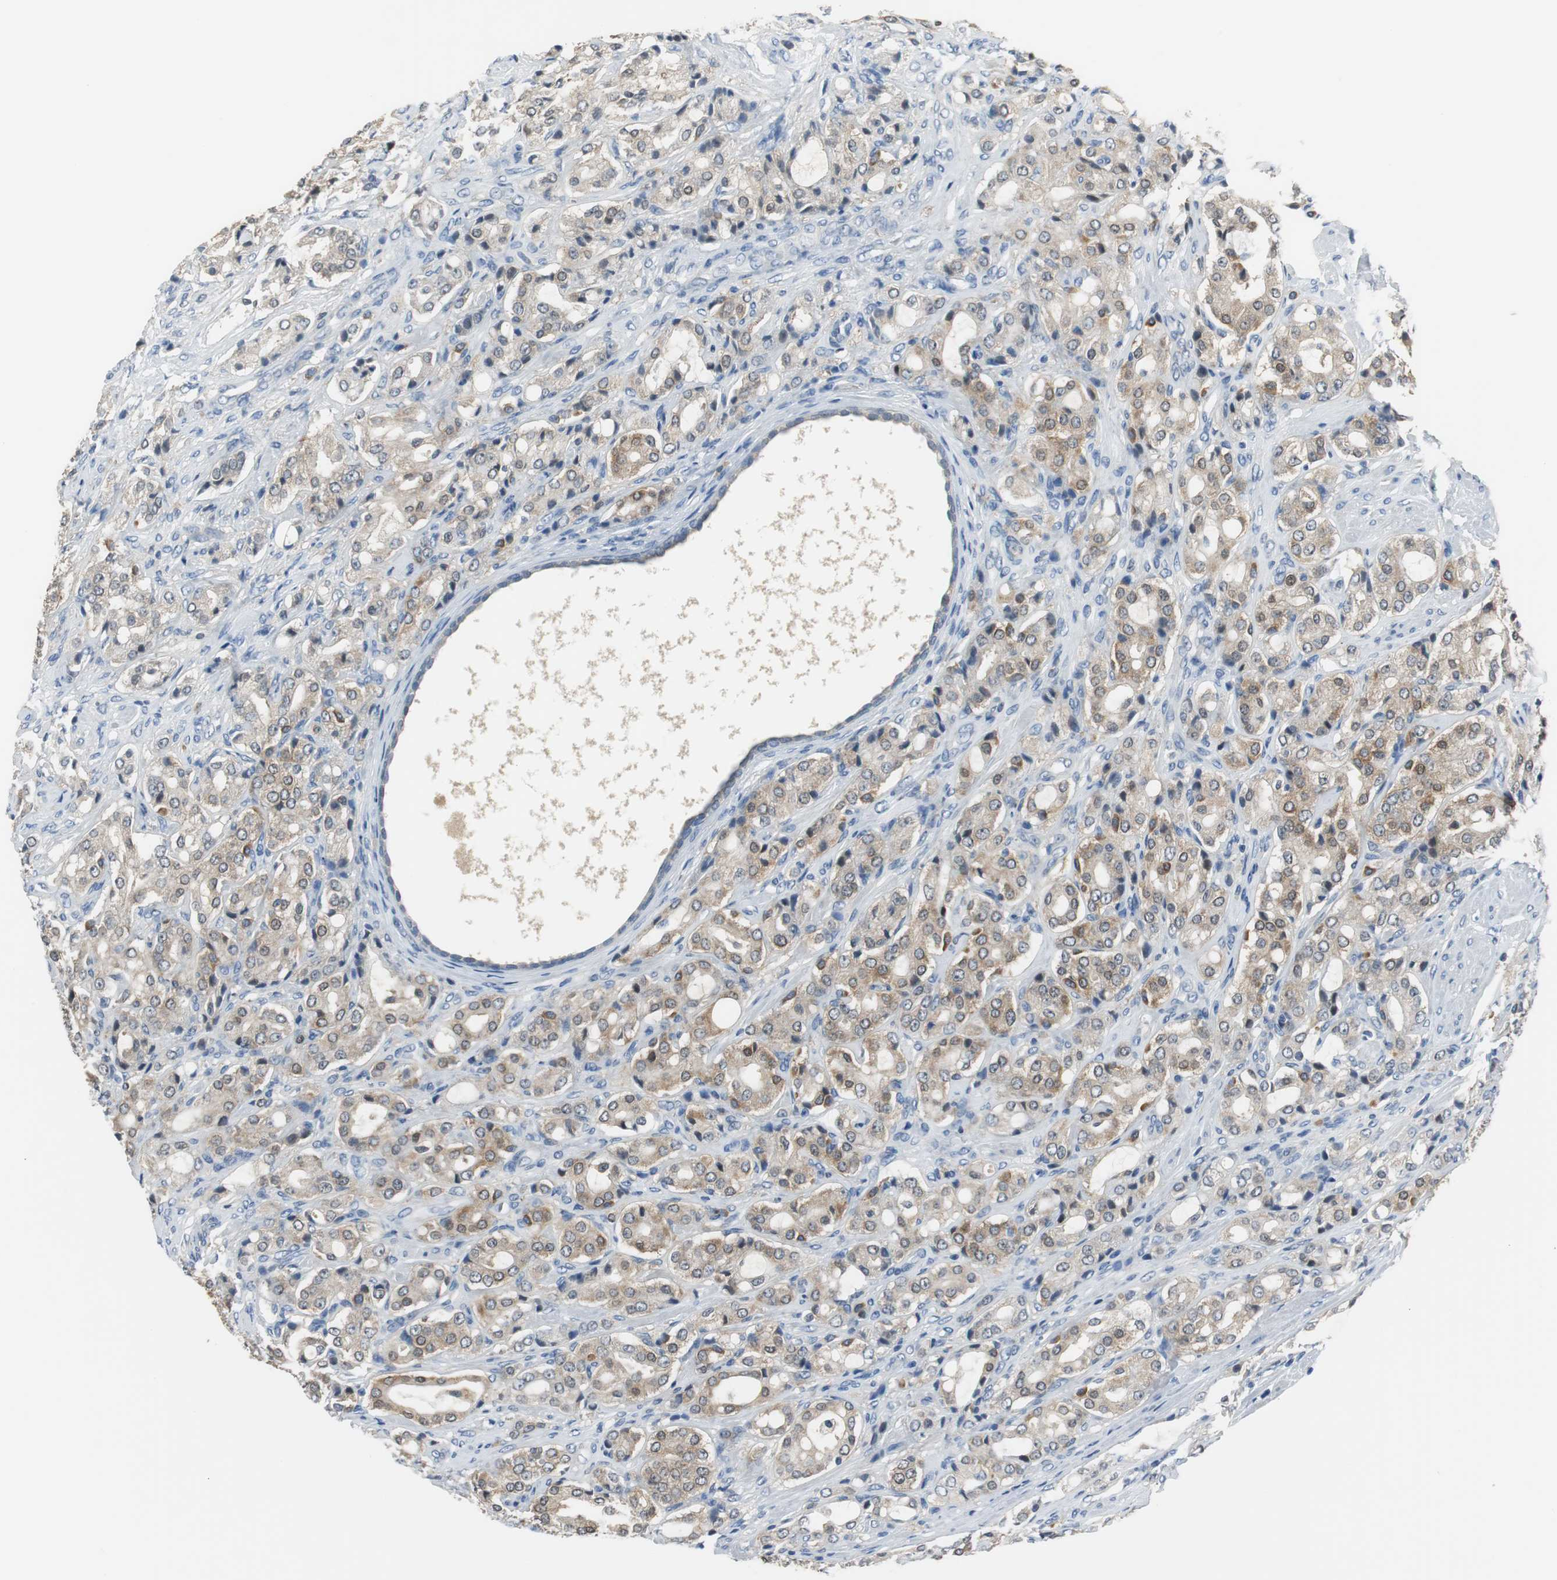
{"staining": {"intensity": "moderate", "quantity": ">75%", "location": "cytoplasmic/membranous"}, "tissue": "prostate cancer", "cell_type": "Tumor cells", "image_type": "cancer", "snomed": [{"axis": "morphology", "description": "Adenocarcinoma, High grade"}, {"axis": "topography", "description": "Prostate"}], "caption": "High-grade adenocarcinoma (prostate) was stained to show a protein in brown. There is medium levels of moderate cytoplasmic/membranous expression in about >75% of tumor cells. (Stains: DAB in brown, nuclei in blue, Microscopy: brightfield microscopy at high magnification).", "gene": "MSTO1", "patient": {"sex": "male", "age": 72}}